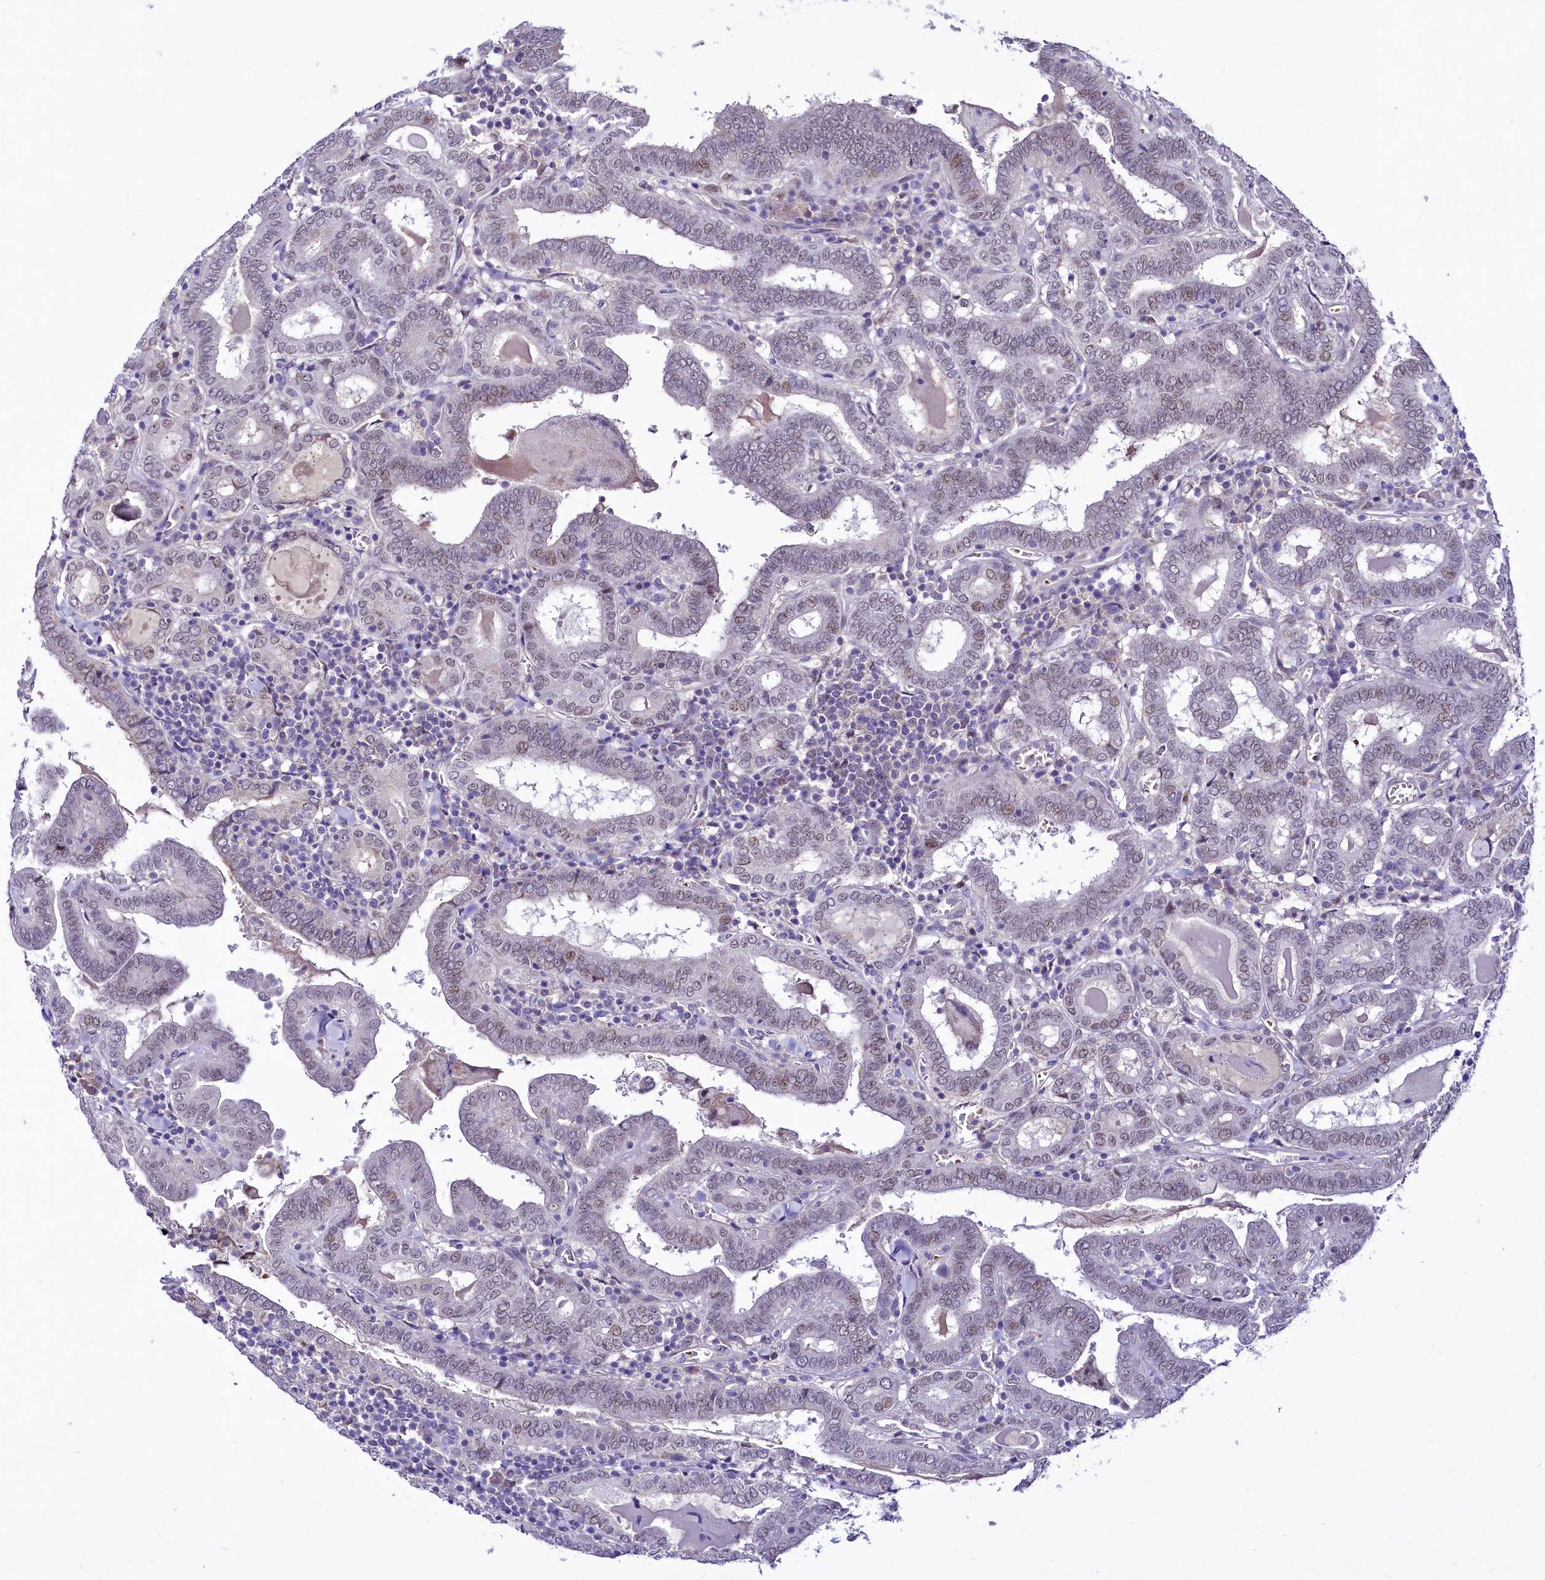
{"staining": {"intensity": "weak", "quantity": "25%-75%", "location": "nuclear"}, "tissue": "thyroid cancer", "cell_type": "Tumor cells", "image_type": "cancer", "snomed": [{"axis": "morphology", "description": "Papillary adenocarcinoma, NOS"}, {"axis": "topography", "description": "Thyroid gland"}], "caption": "There is low levels of weak nuclear expression in tumor cells of thyroid cancer (papillary adenocarcinoma), as demonstrated by immunohistochemical staining (brown color).", "gene": "LEUTX", "patient": {"sex": "female", "age": 72}}